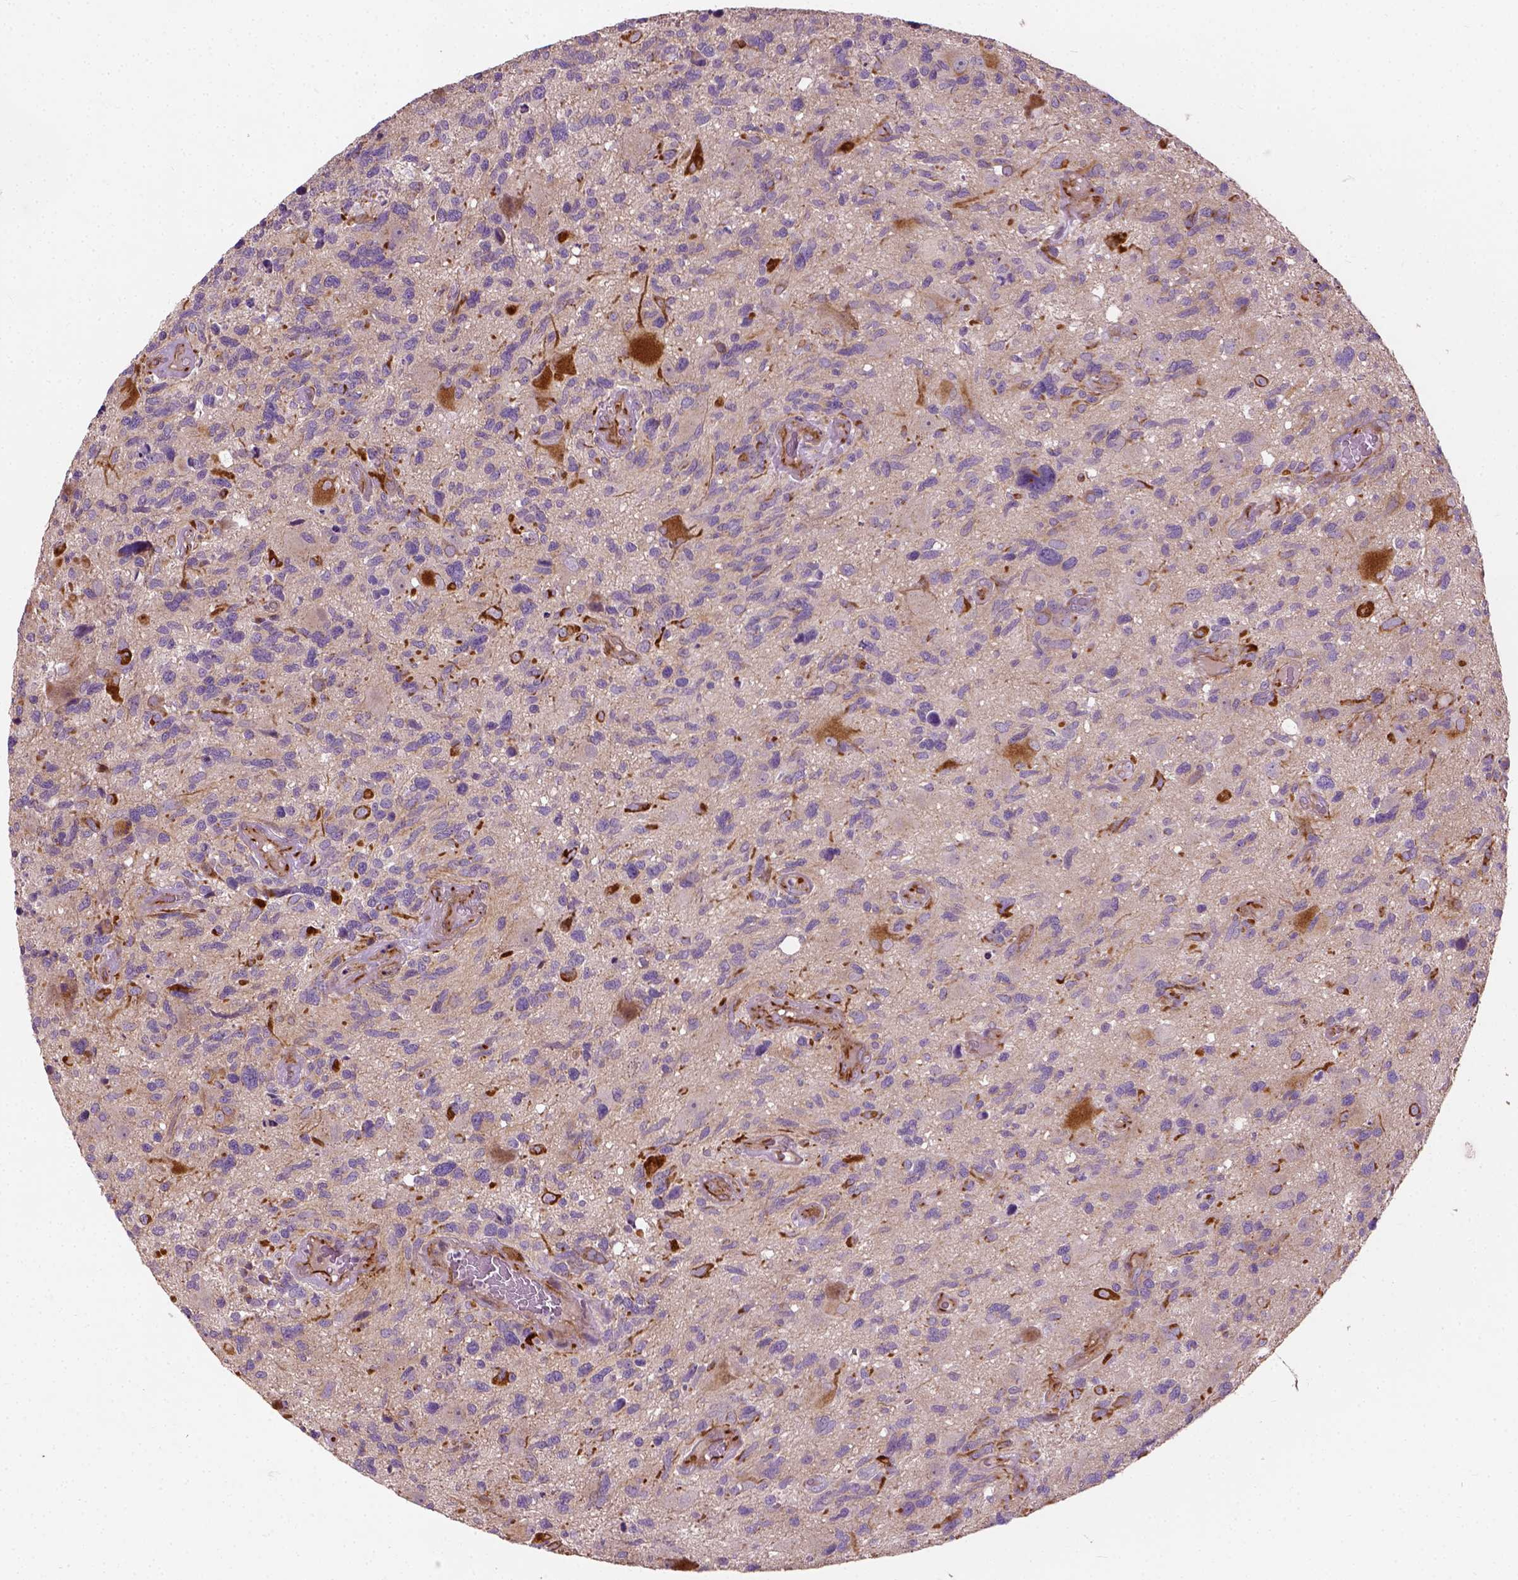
{"staining": {"intensity": "negative", "quantity": "none", "location": "none"}, "tissue": "glioma", "cell_type": "Tumor cells", "image_type": "cancer", "snomed": [{"axis": "morphology", "description": "Glioma, malignant, High grade"}, {"axis": "topography", "description": "Brain"}], "caption": "This is a photomicrograph of IHC staining of malignant high-grade glioma, which shows no positivity in tumor cells. (DAB IHC with hematoxylin counter stain).", "gene": "PKP3", "patient": {"sex": "male", "age": 49}}